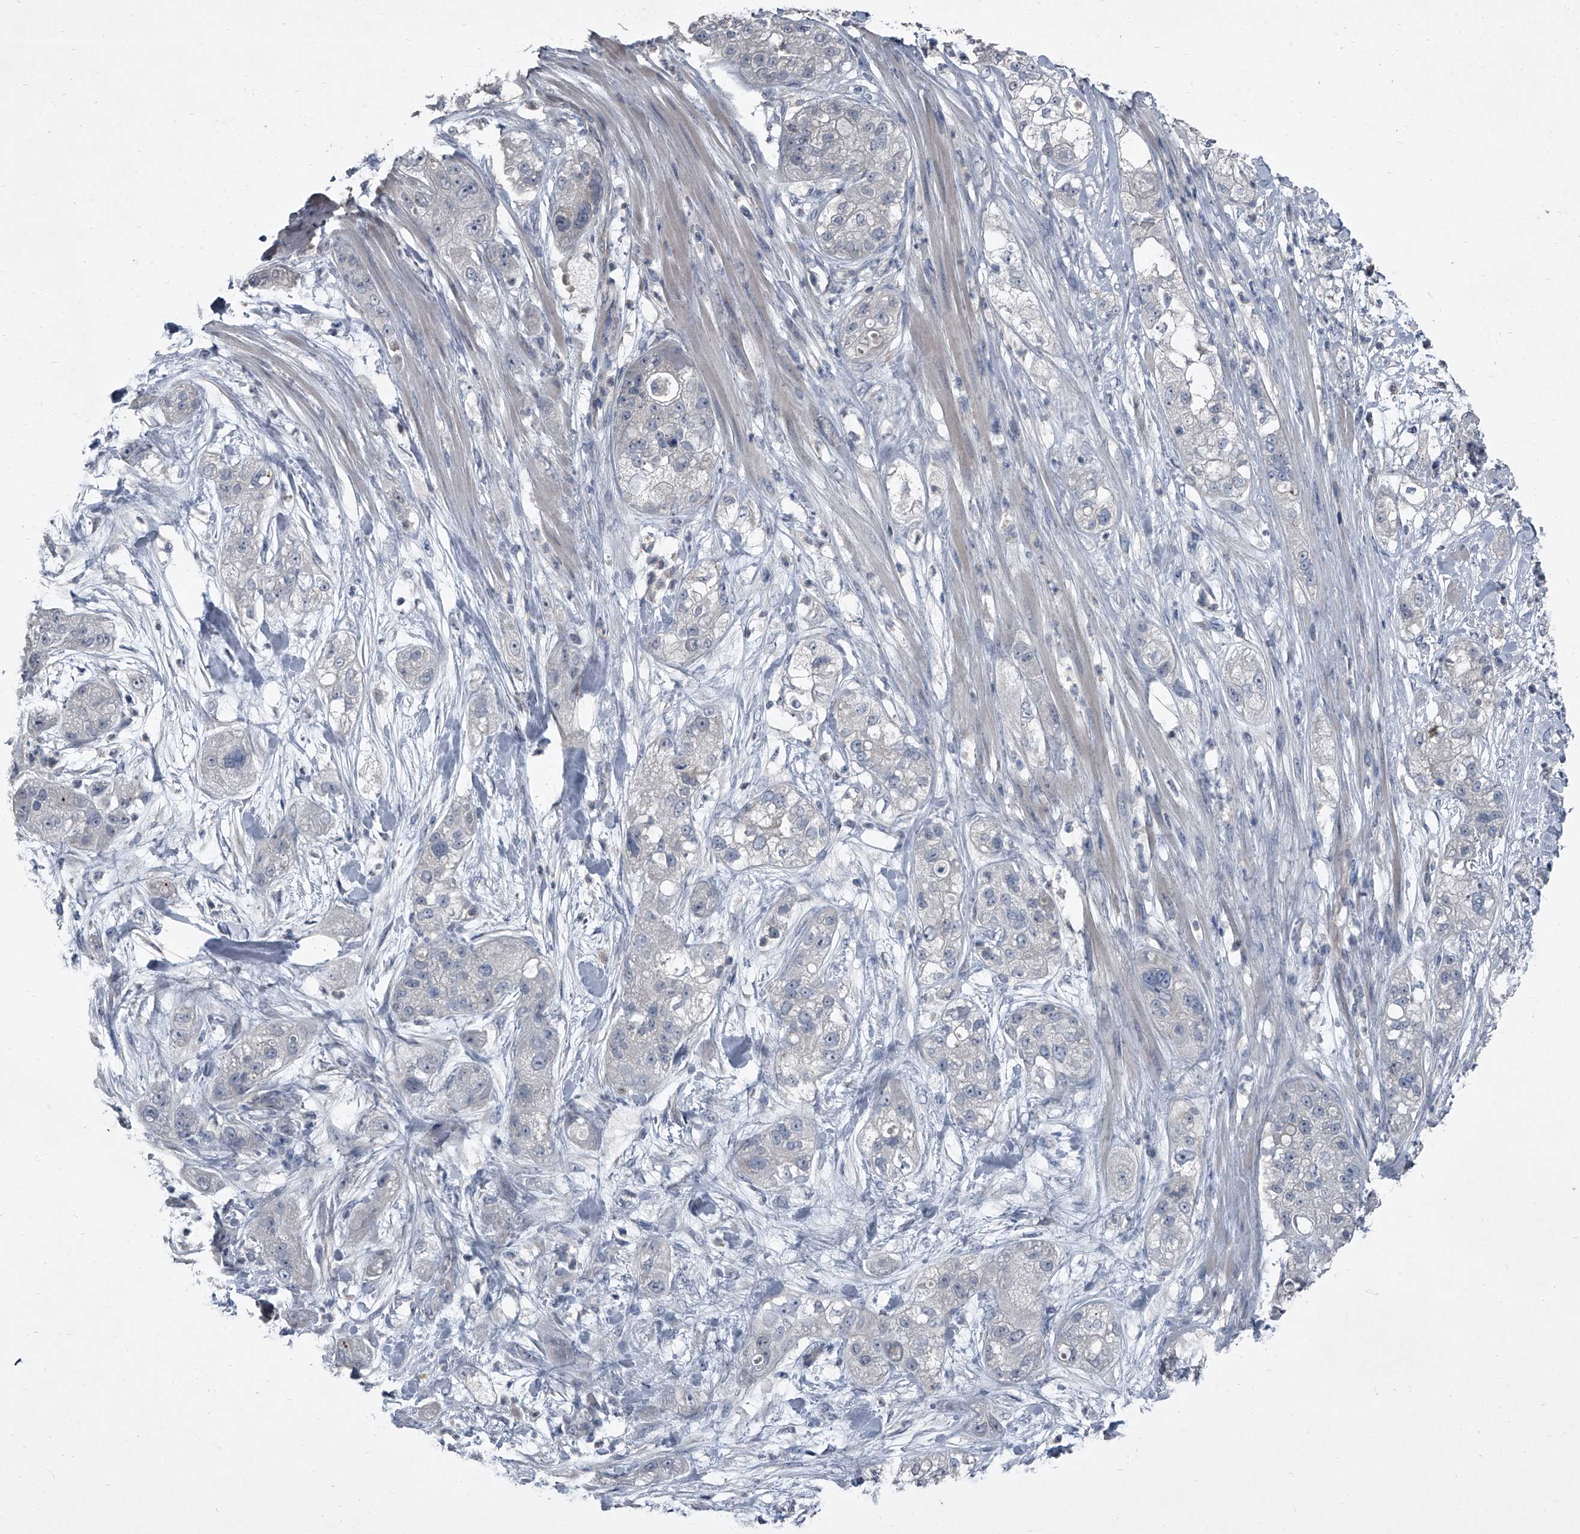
{"staining": {"intensity": "negative", "quantity": "none", "location": "none"}, "tissue": "pancreatic cancer", "cell_type": "Tumor cells", "image_type": "cancer", "snomed": [{"axis": "morphology", "description": "Adenocarcinoma, NOS"}, {"axis": "topography", "description": "Pancreas"}], "caption": "An immunohistochemistry histopathology image of adenocarcinoma (pancreatic) is shown. There is no staining in tumor cells of adenocarcinoma (pancreatic).", "gene": "HEPHL1", "patient": {"sex": "female", "age": 78}}